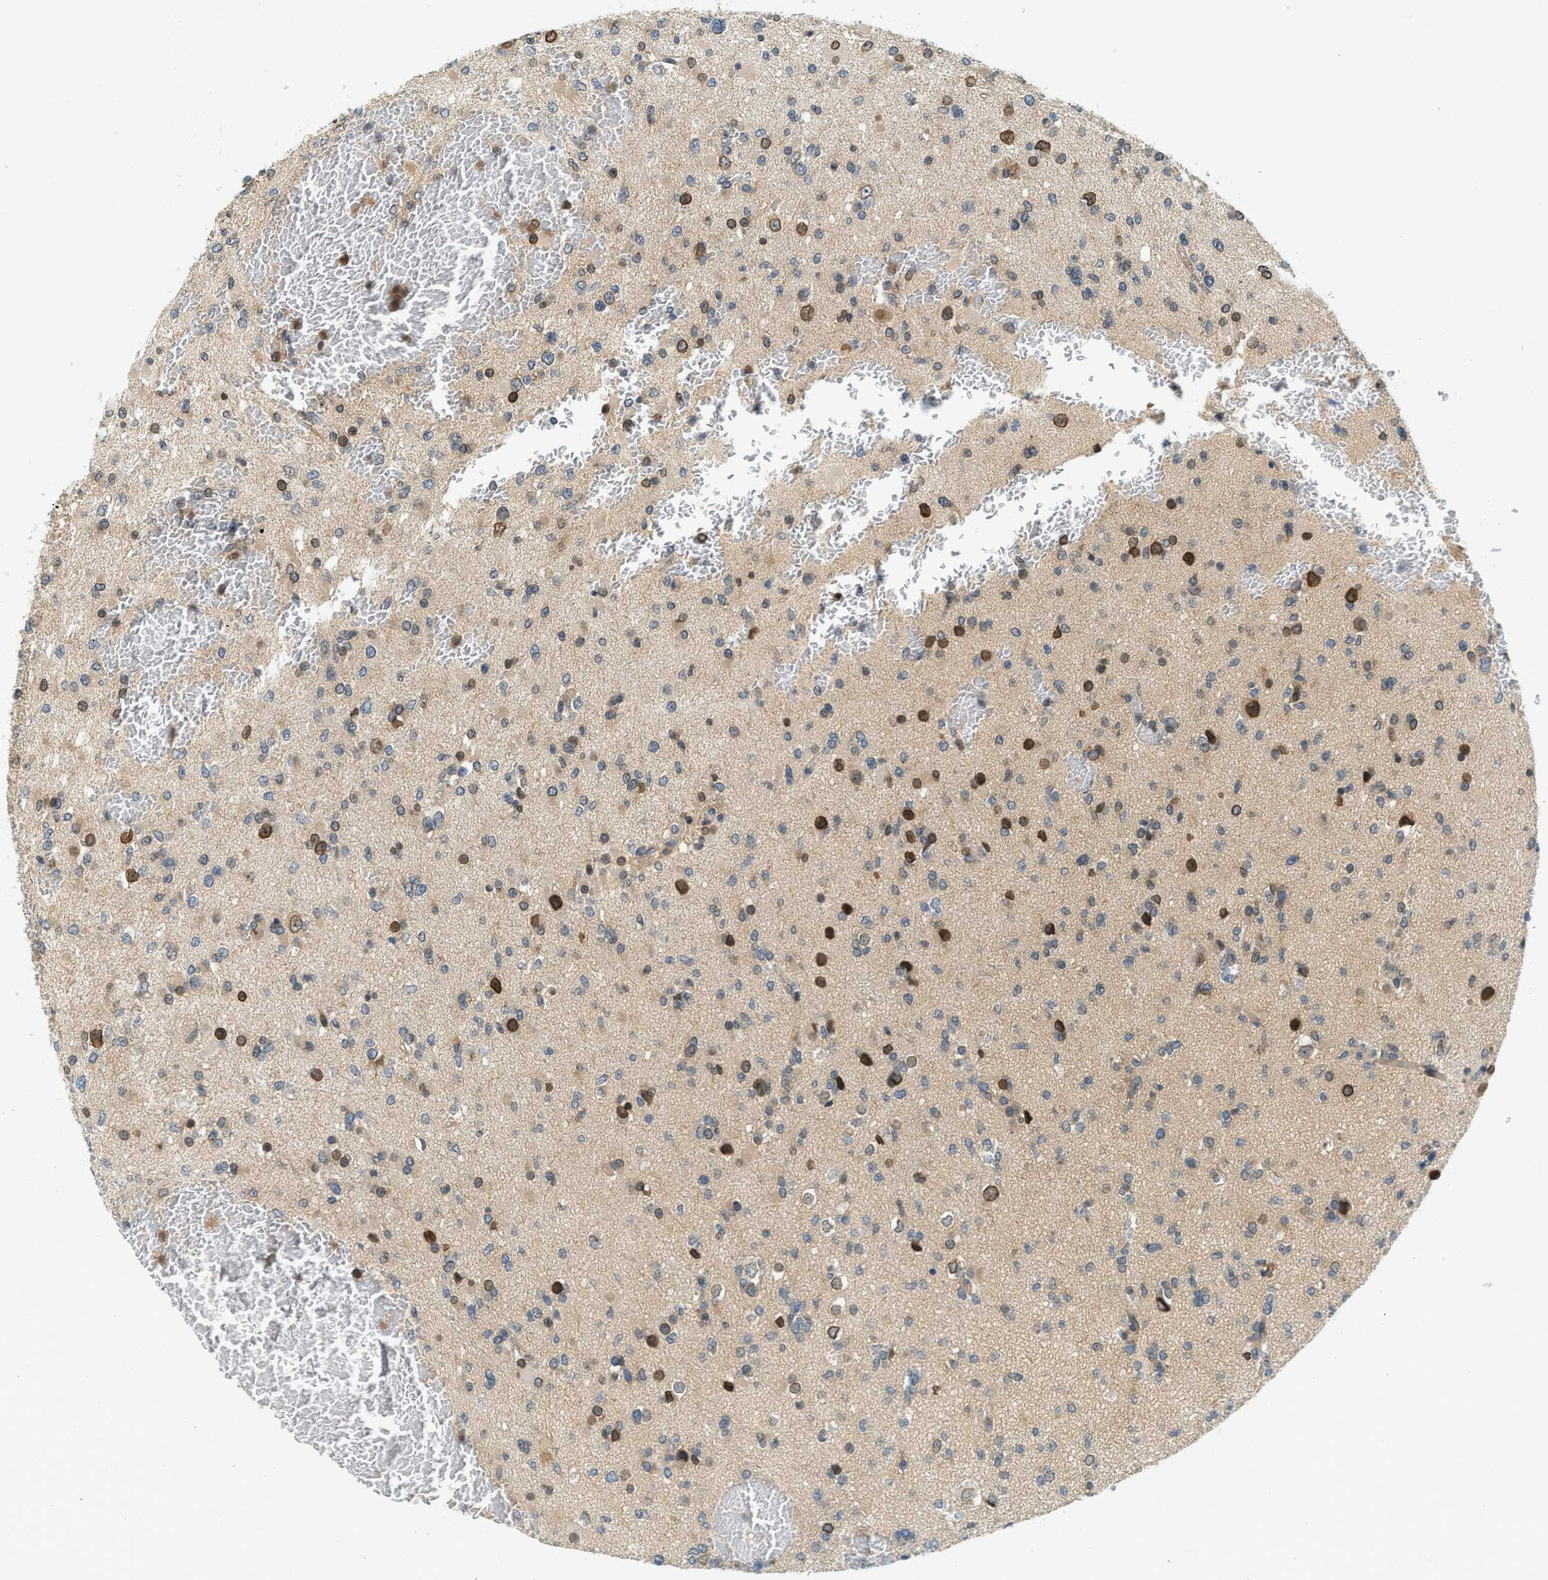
{"staining": {"intensity": "strong", "quantity": "25%-75%", "location": "cytoplasmic/membranous,nuclear"}, "tissue": "glioma", "cell_type": "Tumor cells", "image_type": "cancer", "snomed": [{"axis": "morphology", "description": "Glioma, malignant, Low grade"}, {"axis": "topography", "description": "Brain"}], "caption": "Immunohistochemistry image of neoplastic tissue: glioma stained using immunohistochemistry displays high levels of strong protein expression localized specifically in the cytoplasmic/membranous and nuclear of tumor cells, appearing as a cytoplasmic/membranous and nuclear brown color.", "gene": "GMPPB", "patient": {"sex": "female", "age": 22}}